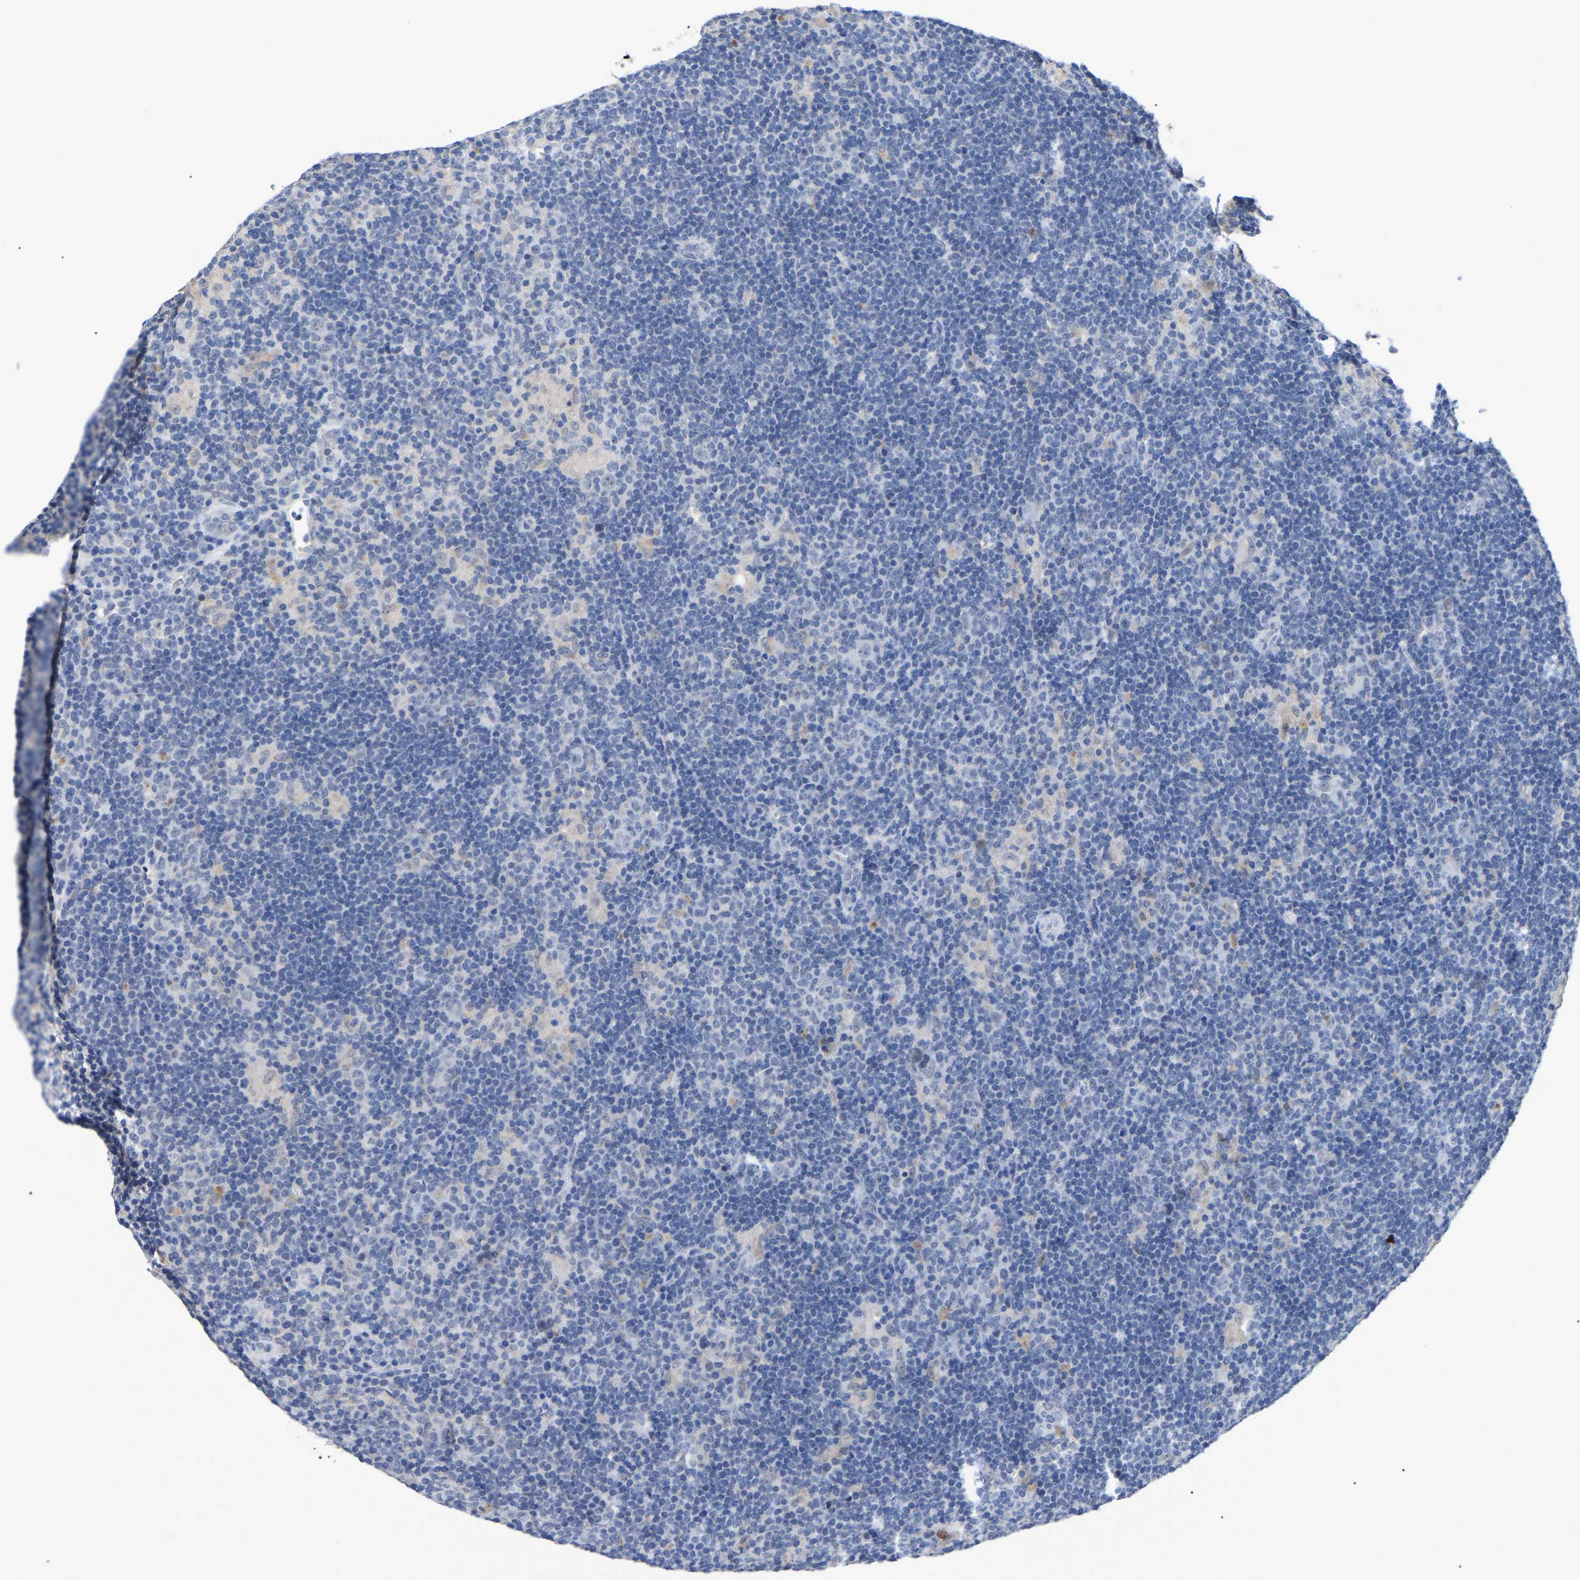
{"staining": {"intensity": "negative", "quantity": "none", "location": "none"}, "tissue": "lymphoma", "cell_type": "Tumor cells", "image_type": "cancer", "snomed": [{"axis": "morphology", "description": "Hodgkin's disease, NOS"}, {"axis": "topography", "description": "Lymph node"}], "caption": "Immunohistochemistry histopathology image of Hodgkin's disease stained for a protein (brown), which displays no expression in tumor cells.", "gene": "SMPD2", "patient": {"sex": "female", "age": 57}}